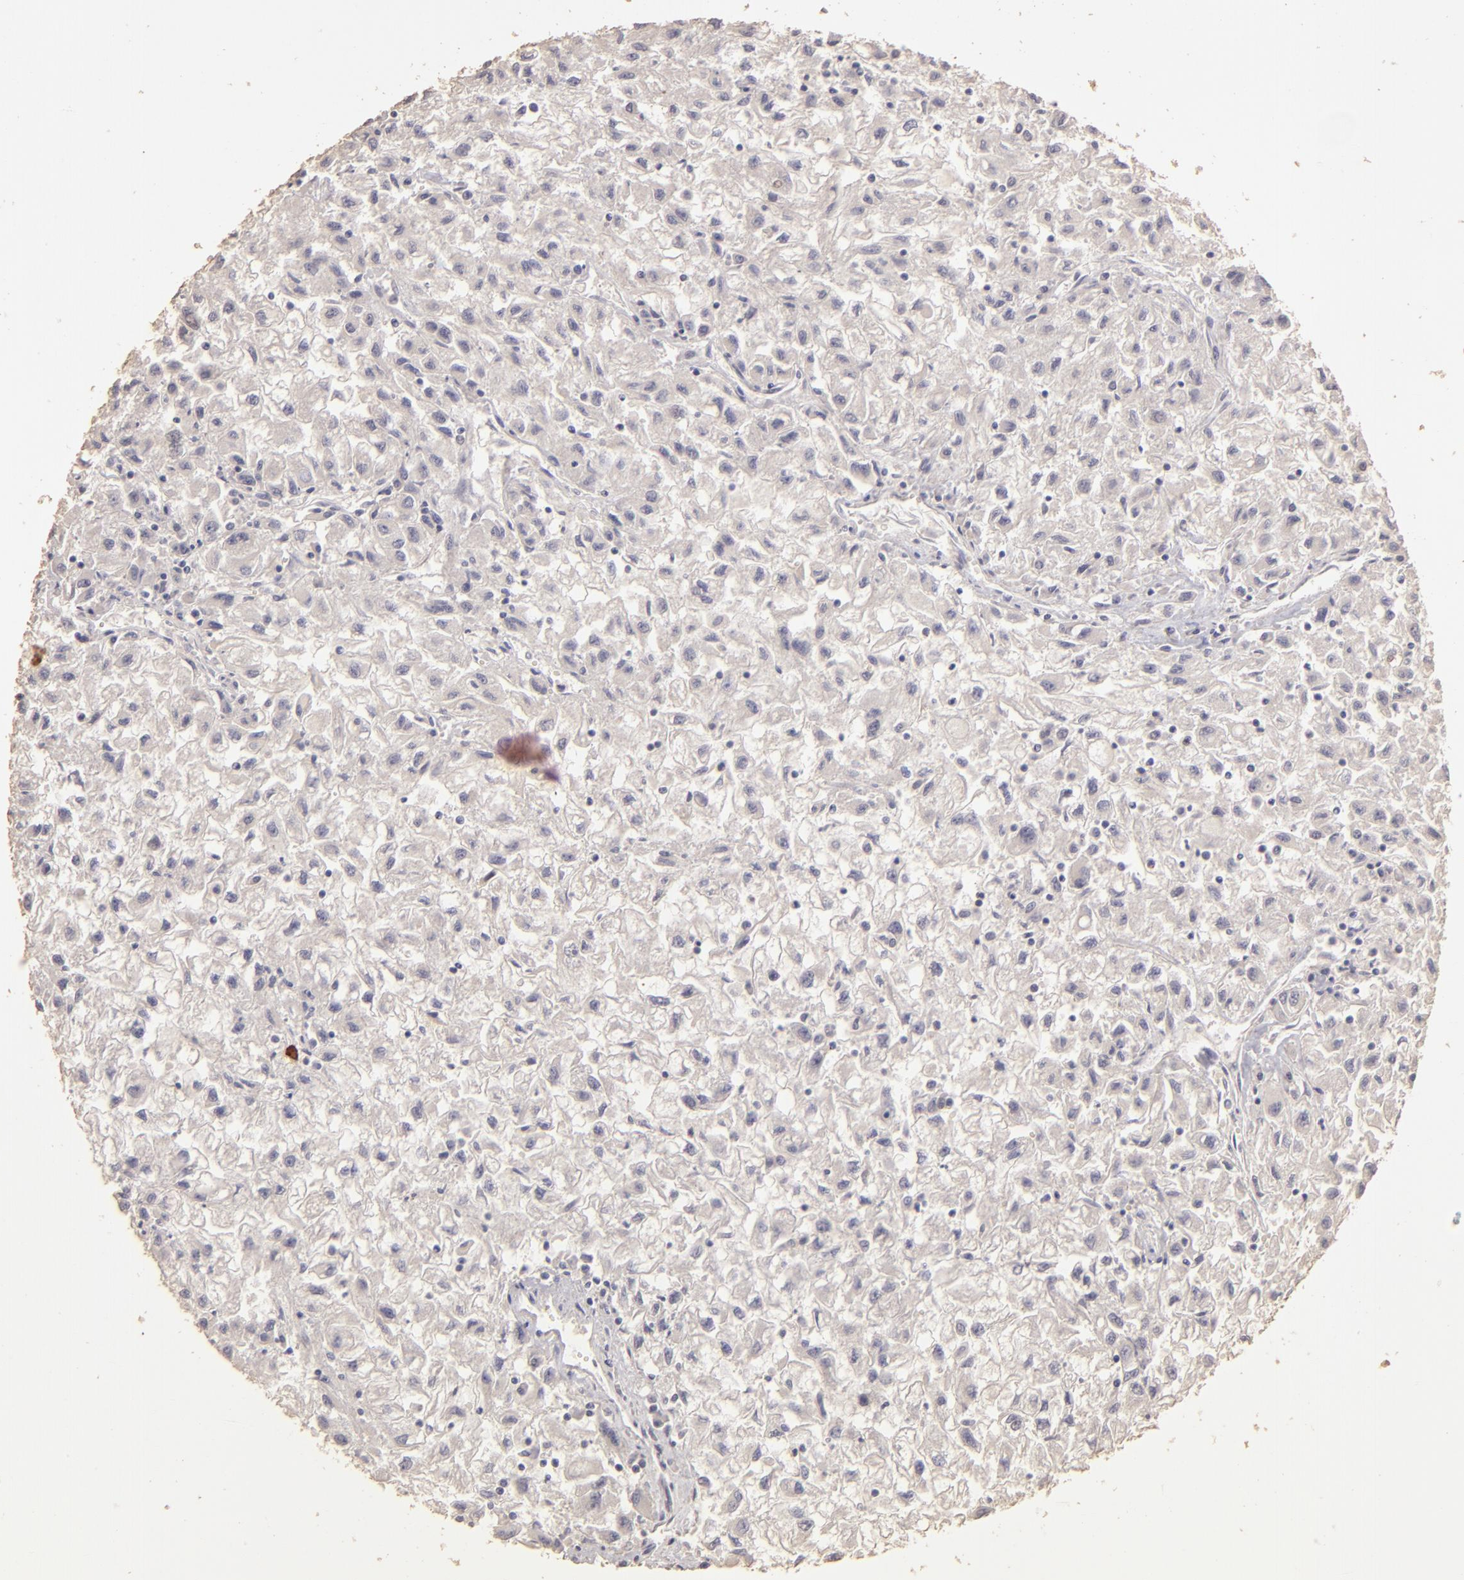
{"staining": {"intensity": "negative", "quantity": "none", "location": "none"}, "tissue": "renal cancer", "cell_type": "Tumor cells", "image_type": "cancer", "snomed": [{"axis": "morphology", "description": "Adenocarcinoma, NOS"}, {"axis": "topography", "description": "Kidney"}], "caption": "Adenocarcinoma (renal) stained for a protein using immunohistochemistry (IHC) demonstrates no expression tumor cells.", "gene": "BCL2L13", "patient": {"sex": "male", "age": 59}}